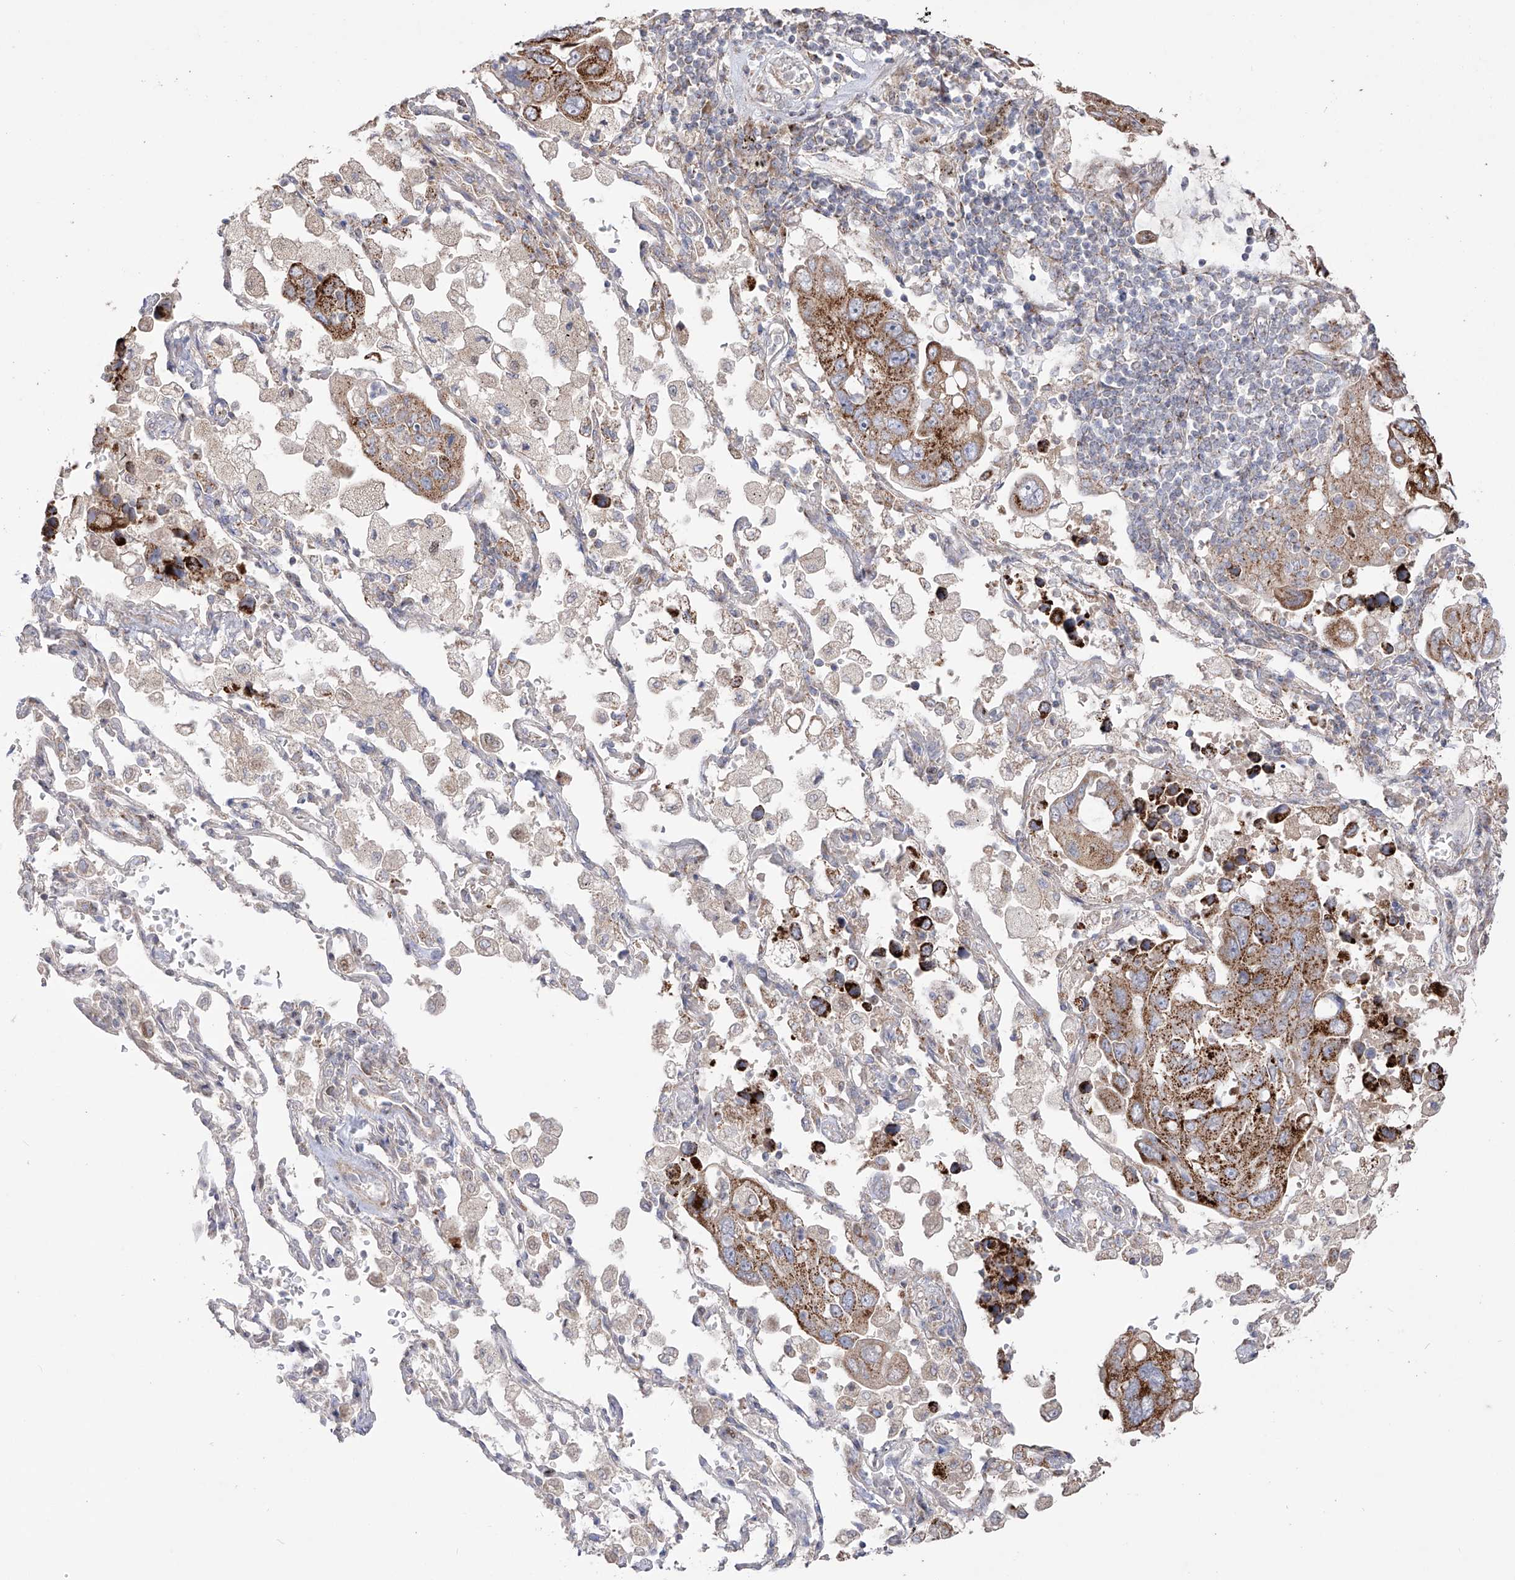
{"staining": {"intensity": "moderate", "quantity": ">75%", "location": "cytoplasmic/membranous"}, "tissue": "lung cancer", "cell_type": "Tumor cells", "image_type": "cancer", "snomed": [{"axis": "morphology", "description": "Adenocarcinoma, NOS"}, {"axis": "topography", "description": "Lung"}], "caption": "Adenocarcinoma (lung) stained with DAB IHC exhibits medium levels of moderate cytoplasmic/membranous staining in about >75% of tumor cells.", "gene": "YKT6", "patient": {"sex": "male", "age": 64}}